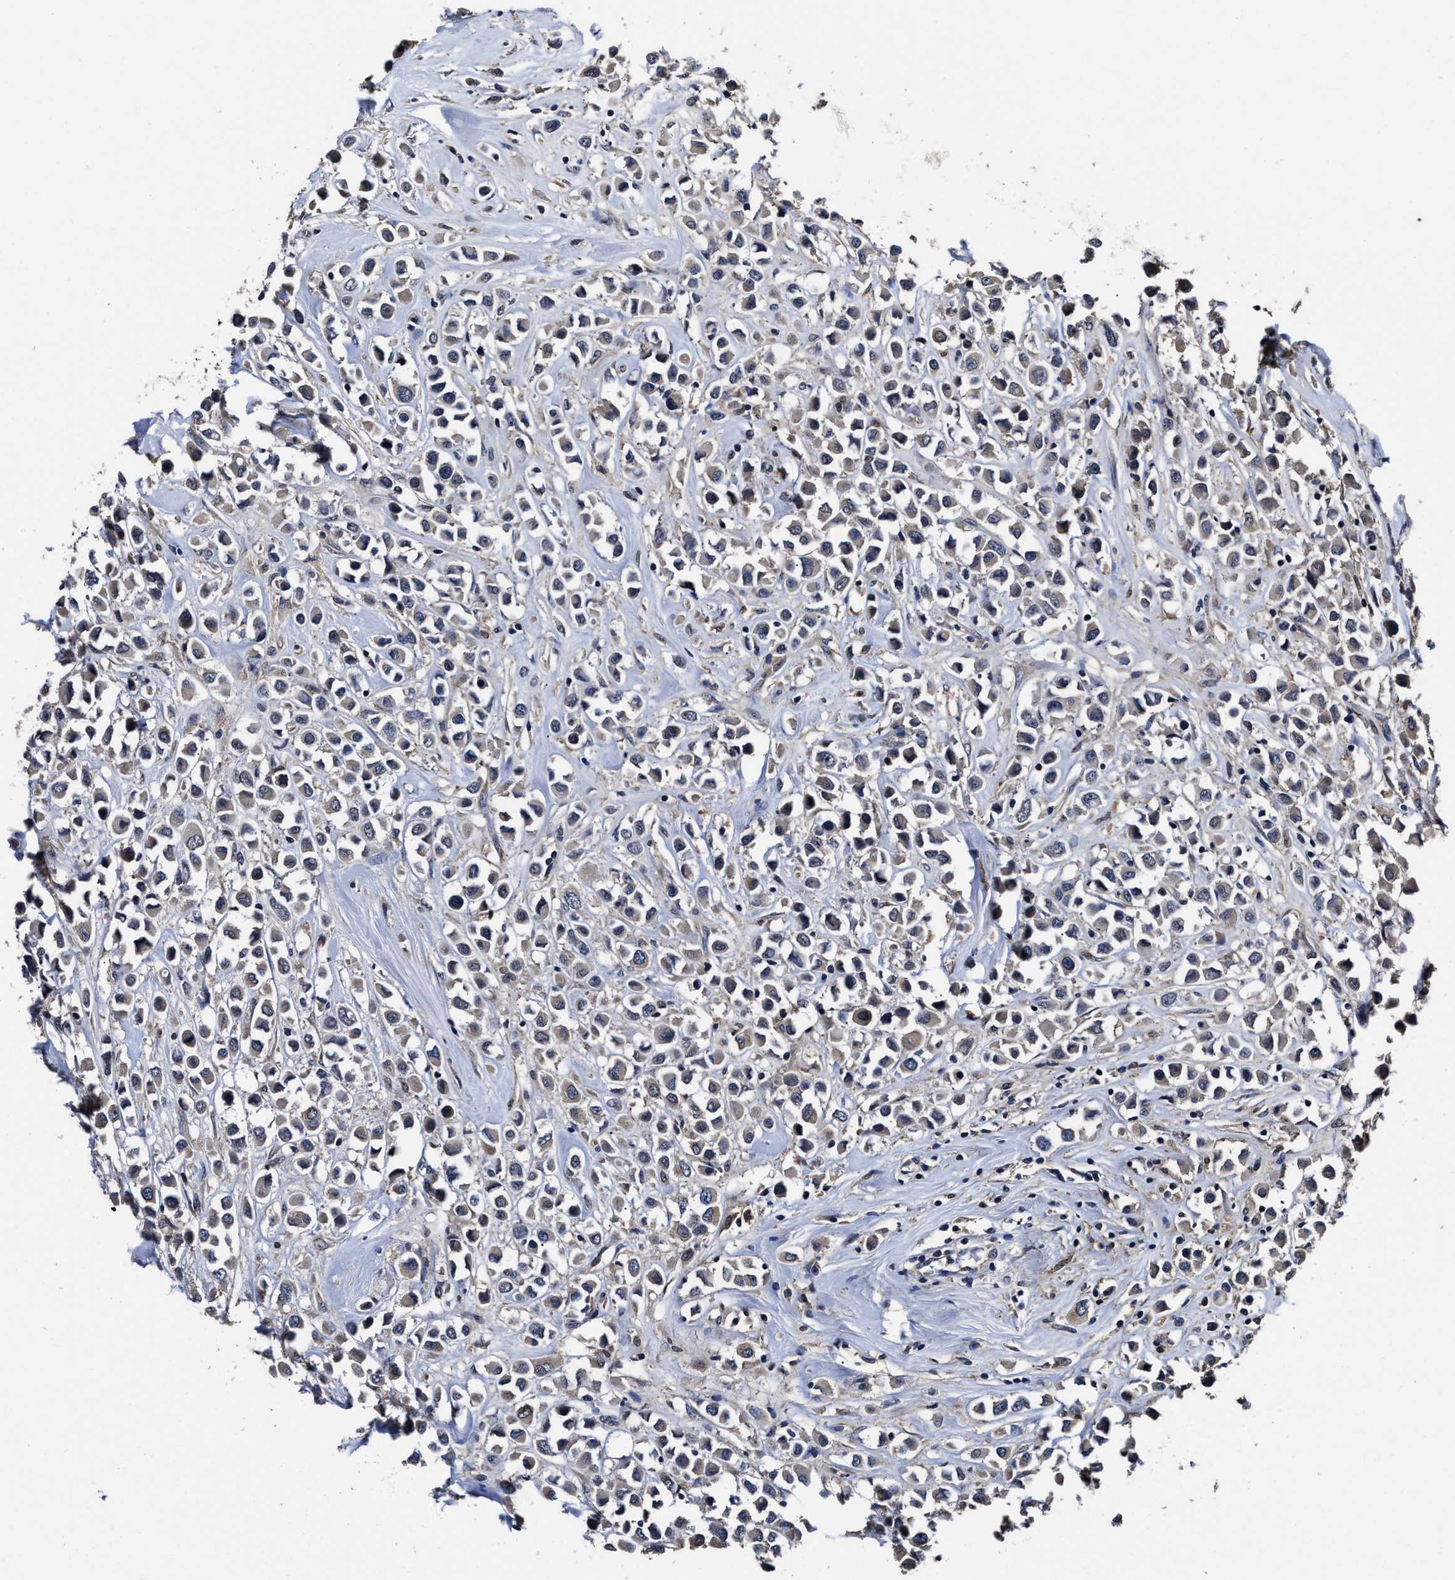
{"staining": {"intensity": "weak", "quantity": "<25%", "location": "cytoplasmic/membranous"}, "tissue": "breast cancer", "cell_type": "Tumor cells", "image_type": "cancer", "snomed": [{"axis": "morphology", "description": "Duct carcinoma"}, {"axis": "topography", "description": "Breast"}], "caption": "This is an immunohistochemistry (IHC) micrograph of human breast cancer. There is no staining in tumor cells.", "gene": "SOCS5", "patient": {"sex": "female", "age": 61}}